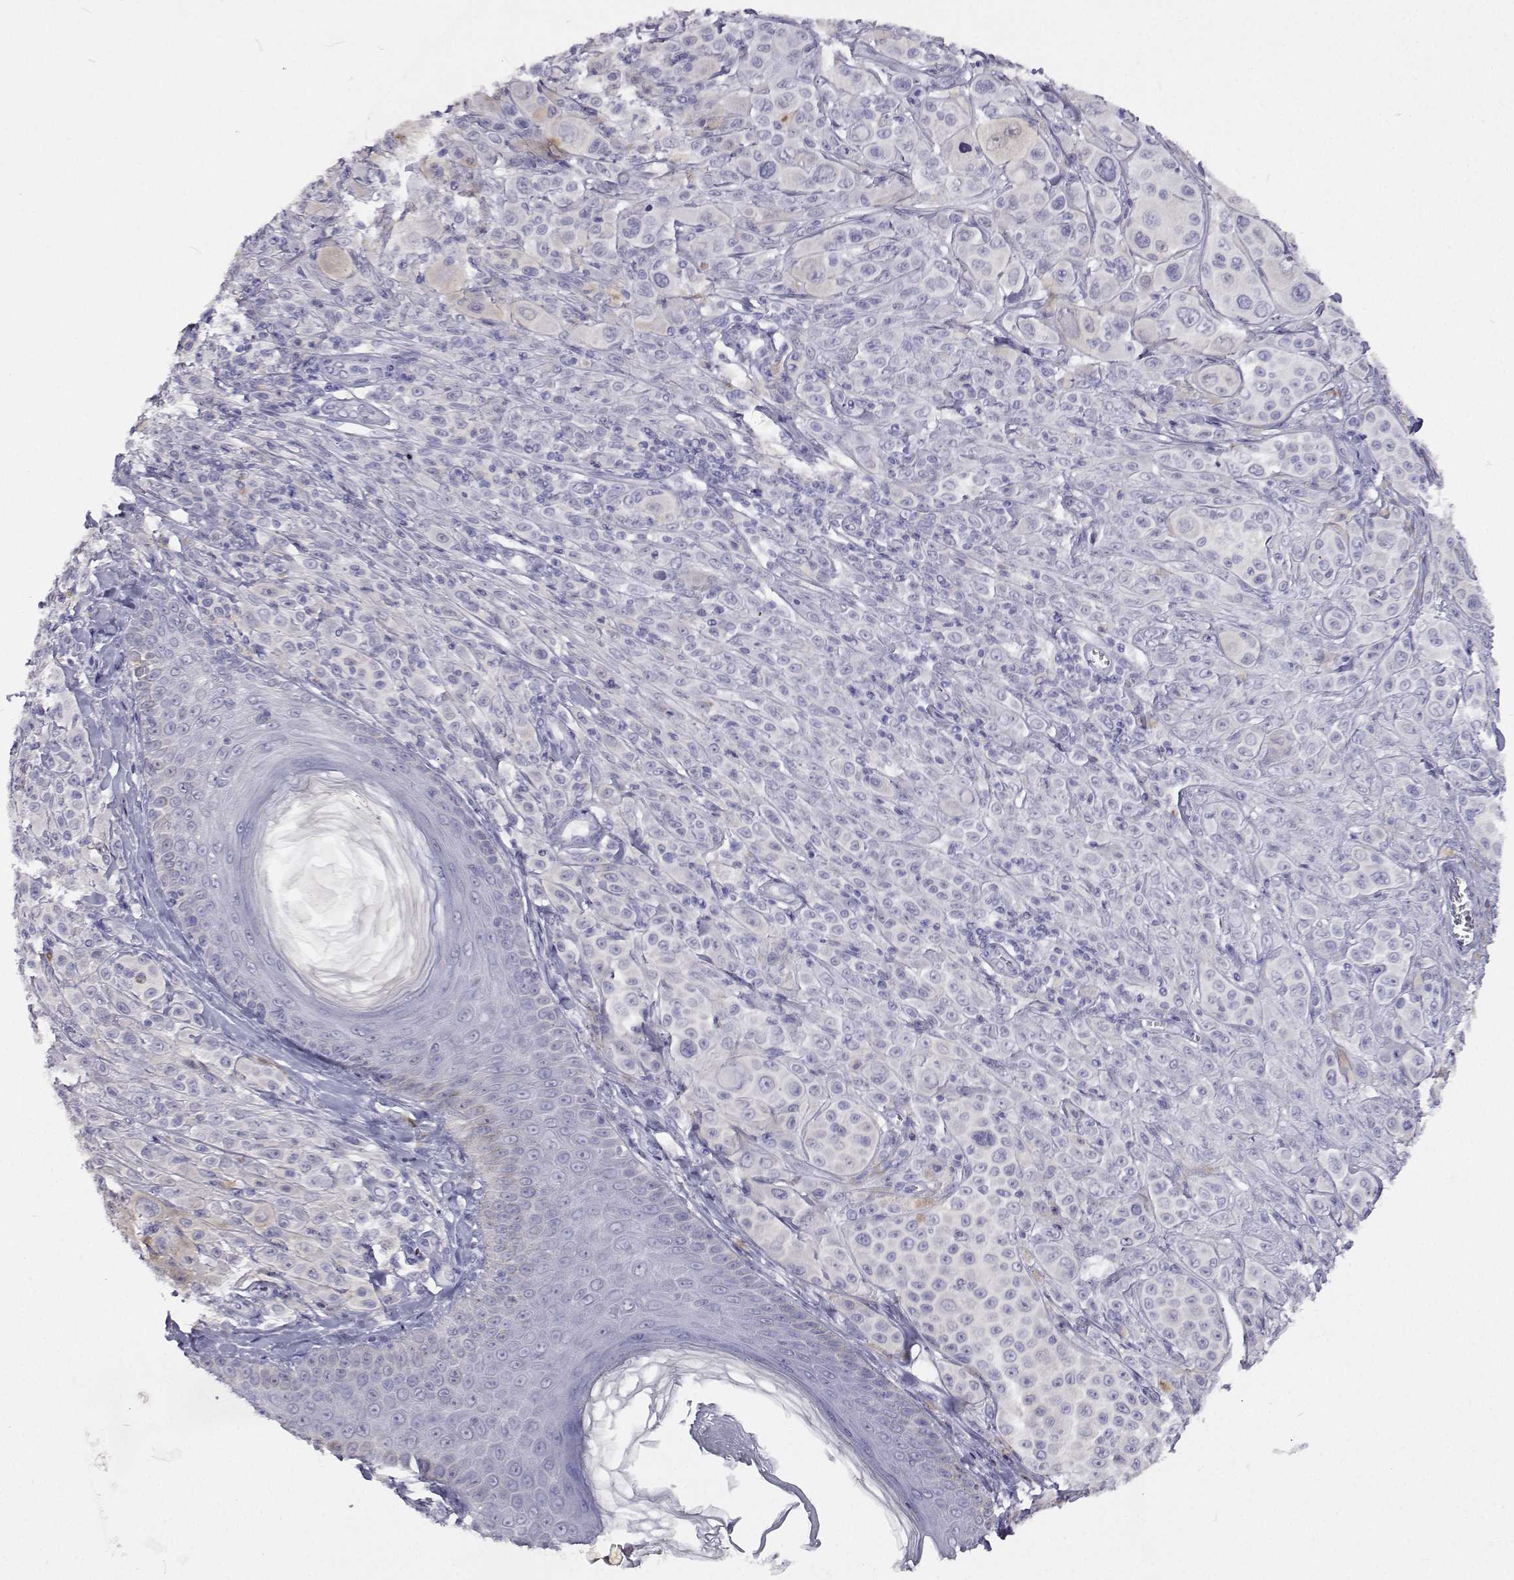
{"staining": {"intensity": "negative", "quantity": "none", "location": "none"}, "tissue": "melanoma", "cell_type": "Tumor cells", "image_type": "cancer", "snomed": [{"axis": "morphology", "description": "Malignant melanoma, NOS"}, {"axis": "topography", "description": "Skin"}], "caption": "Malignant melanoma was stained to show a protein in brown. There is no significant staining in tumor cells.", "gene": "CFAP44", "patient": {"sex": "male", "age": 67}}